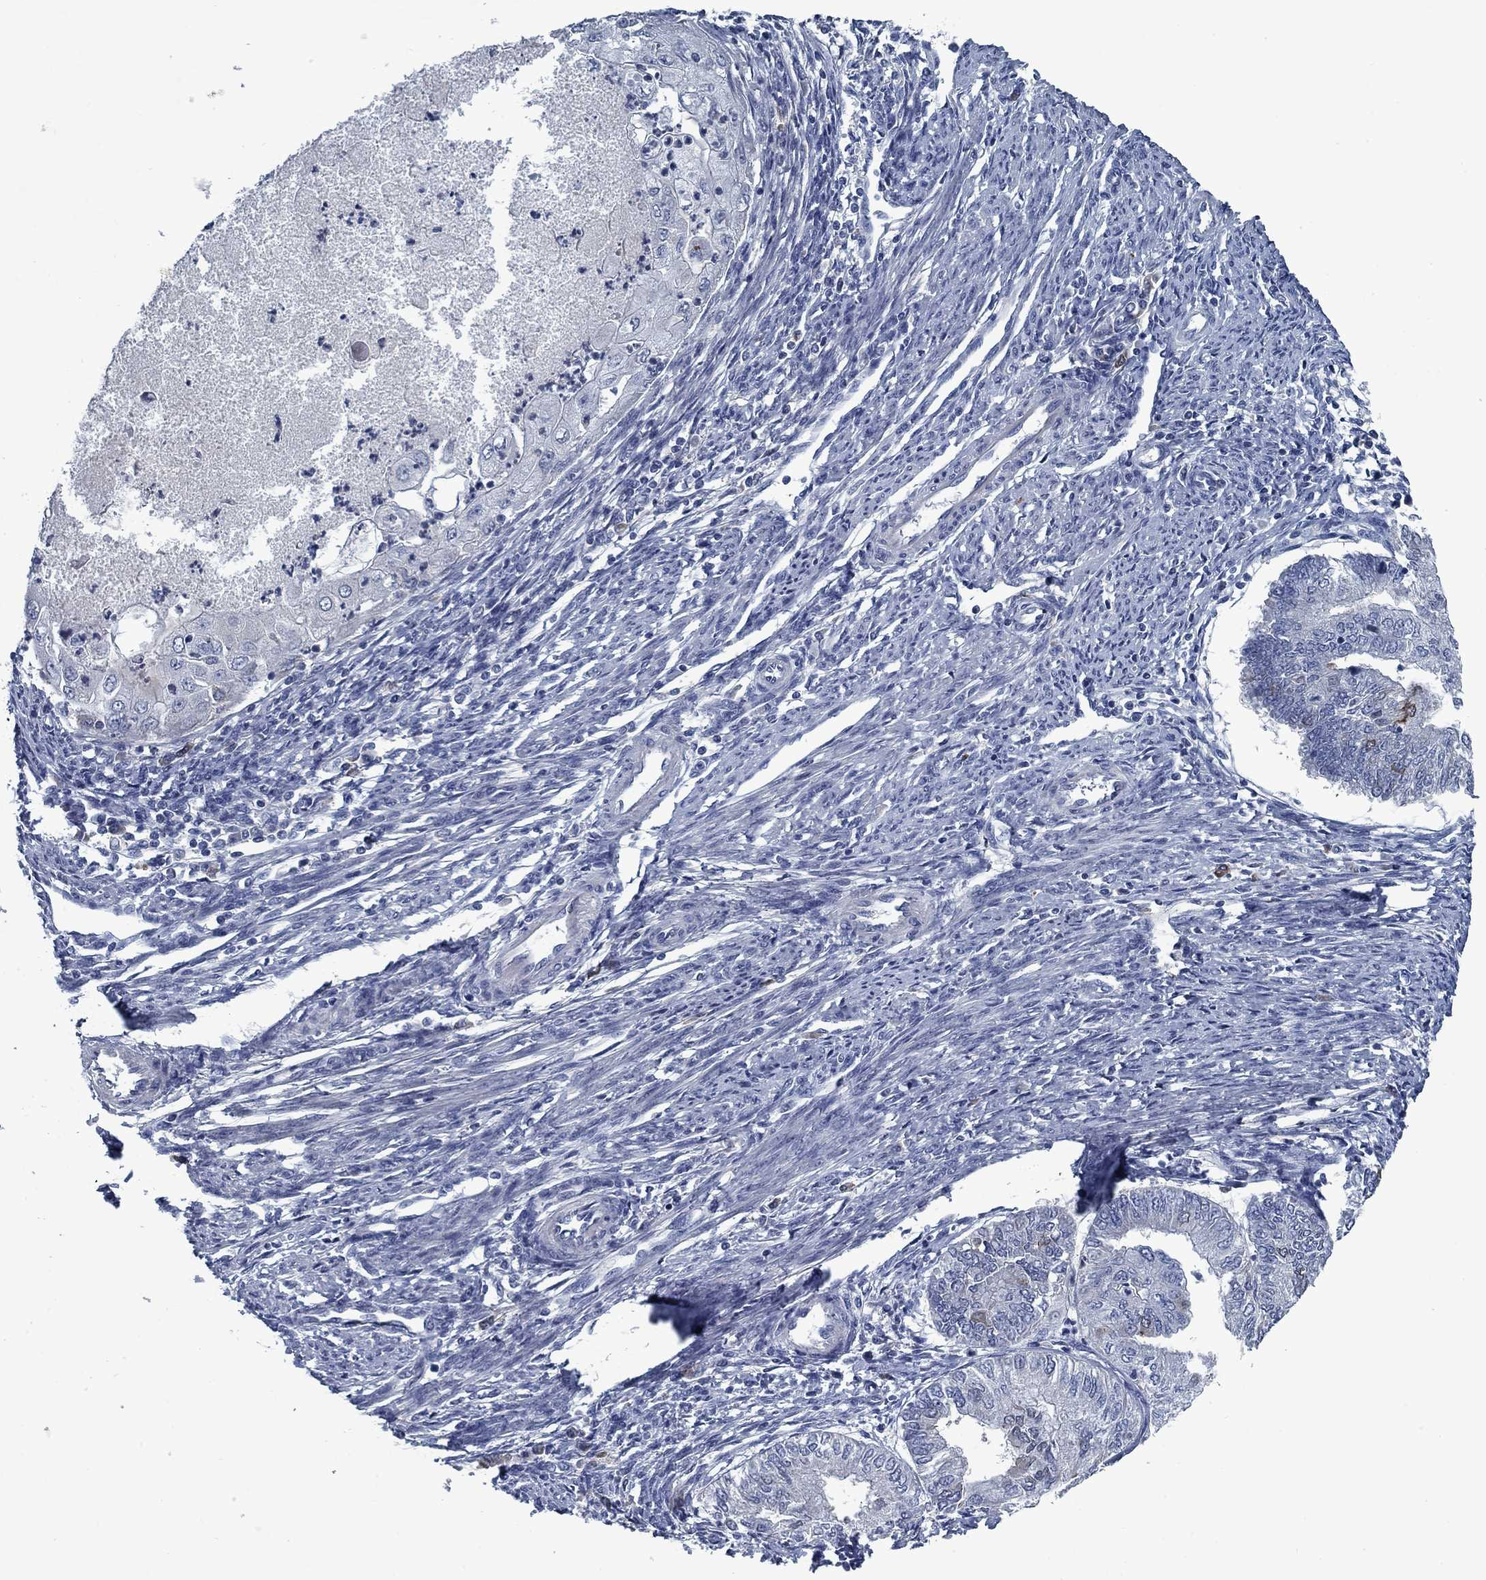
{"staining": {"intensity": "negative", "quantity": "none", "location": "none"}, "tissue": "endometrial cancer", "cell_type": "Tumor cells", "image_type": "cancer", "snomed": [{"axis": "morphology", "description": "Adenocarcinoma, NOS"}, {"axis": "topography", "description": "Endometrium"}], "caption": "IHC micrograph of neoplastic tissue: endometrial cancer stained with DAB shows no significant protein expression in tumor cells. (Stains: DAB IHC with hematoxylin counter stain, Microscopy: brightfield microscopy at high magnification).", "gene": "PNMA8A", "patient": {"sex": "female", "age": 59}}